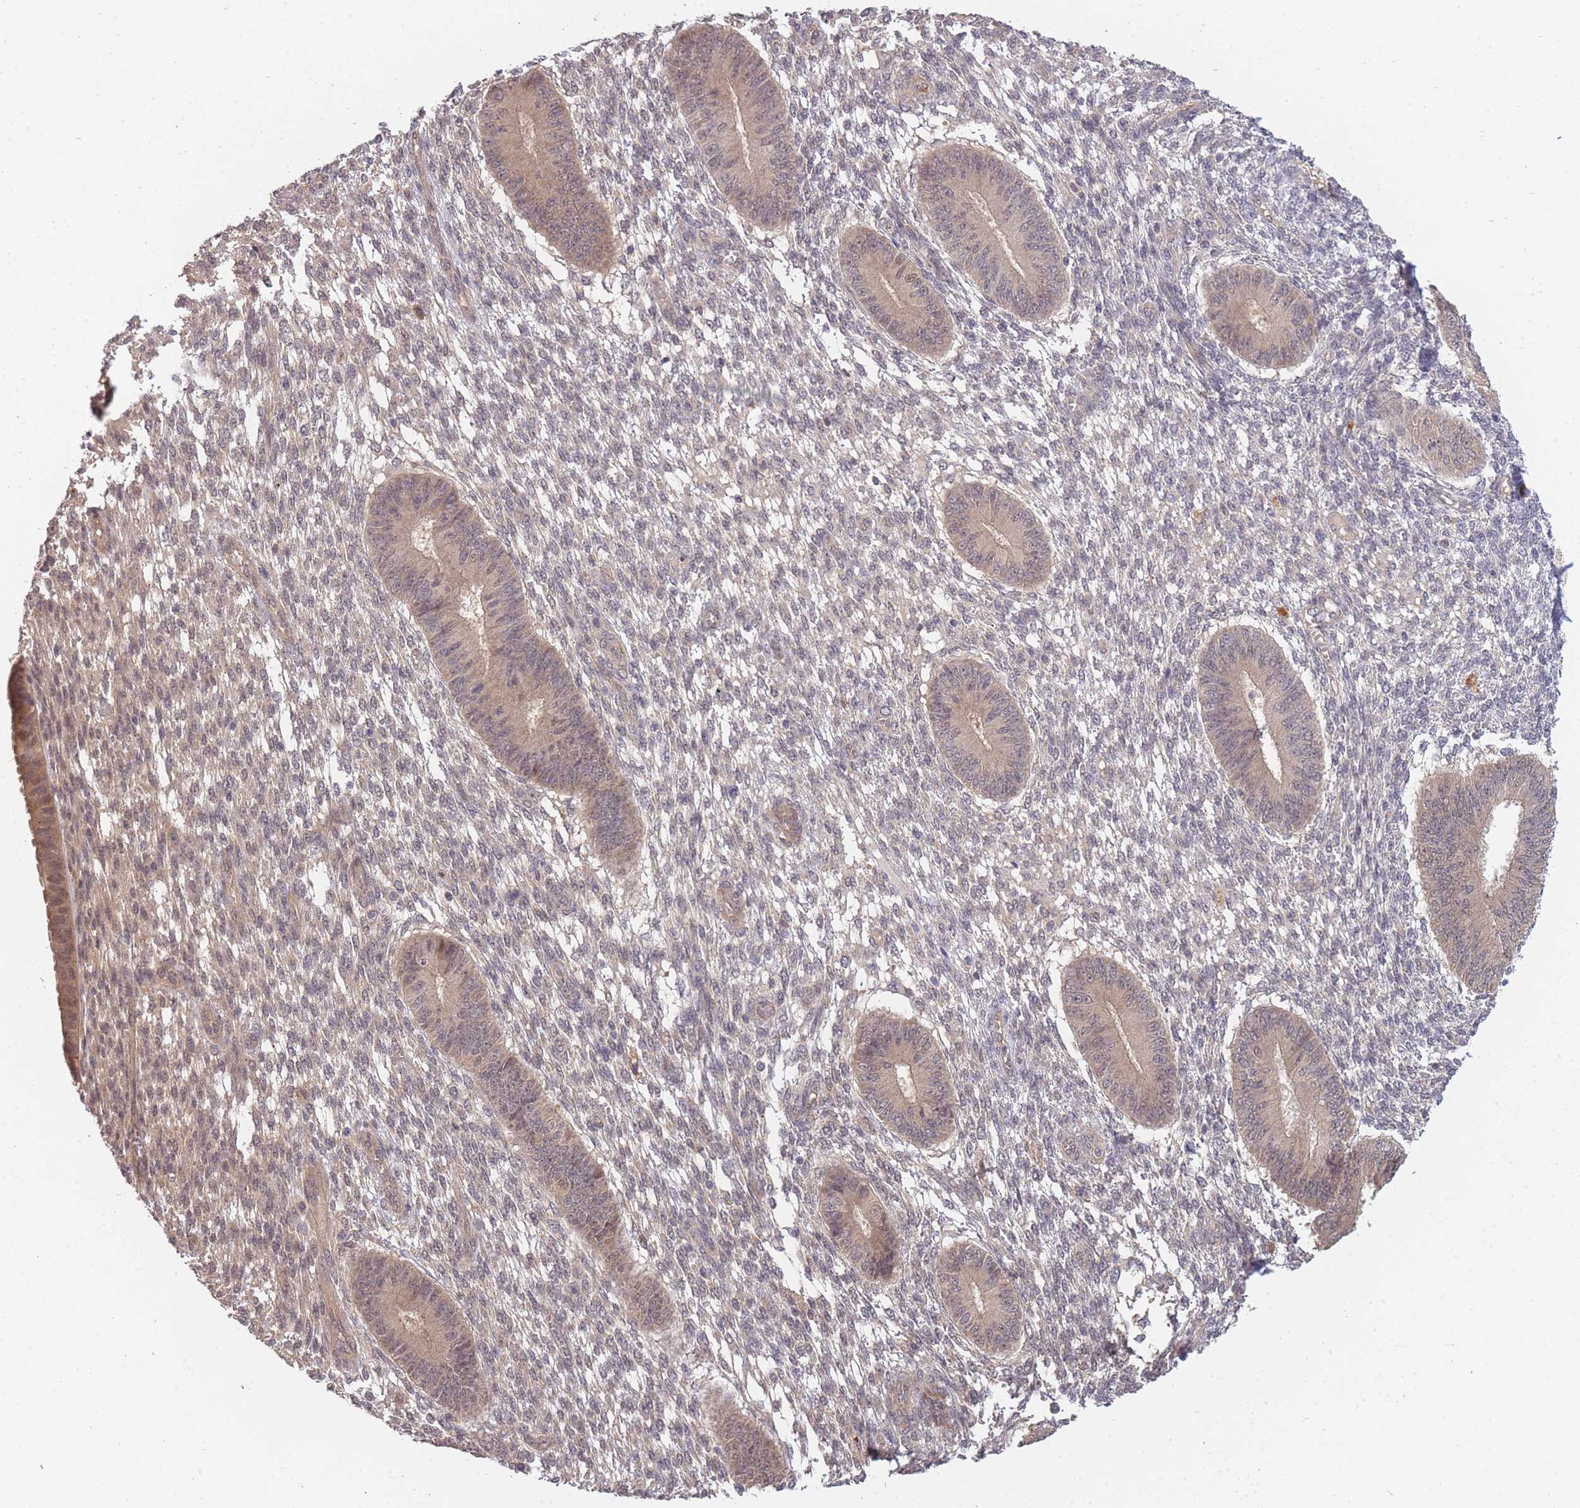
{"staining": {"intensity": "weak", "quantity": "<25%", "location": "cytoplasmic/membranous"}, "tissue": "endometrium", "cell_type": "Cells in endometrial stroma", "image_type": "normal", "snomed": [{"axis": "morphology", "description": "Normal tissue, NOS"}, {"axis": "topography", "description": "Endometrium"}], "caption": "Immunohistochemical staining of unremarkable human endometrium reveals no significant positivity in cells in endometrial stroma. (DAB IHC with hematoxylin counter stain).", "gene": "SMC6", "patient": {"sex": "female", "age": 49}}